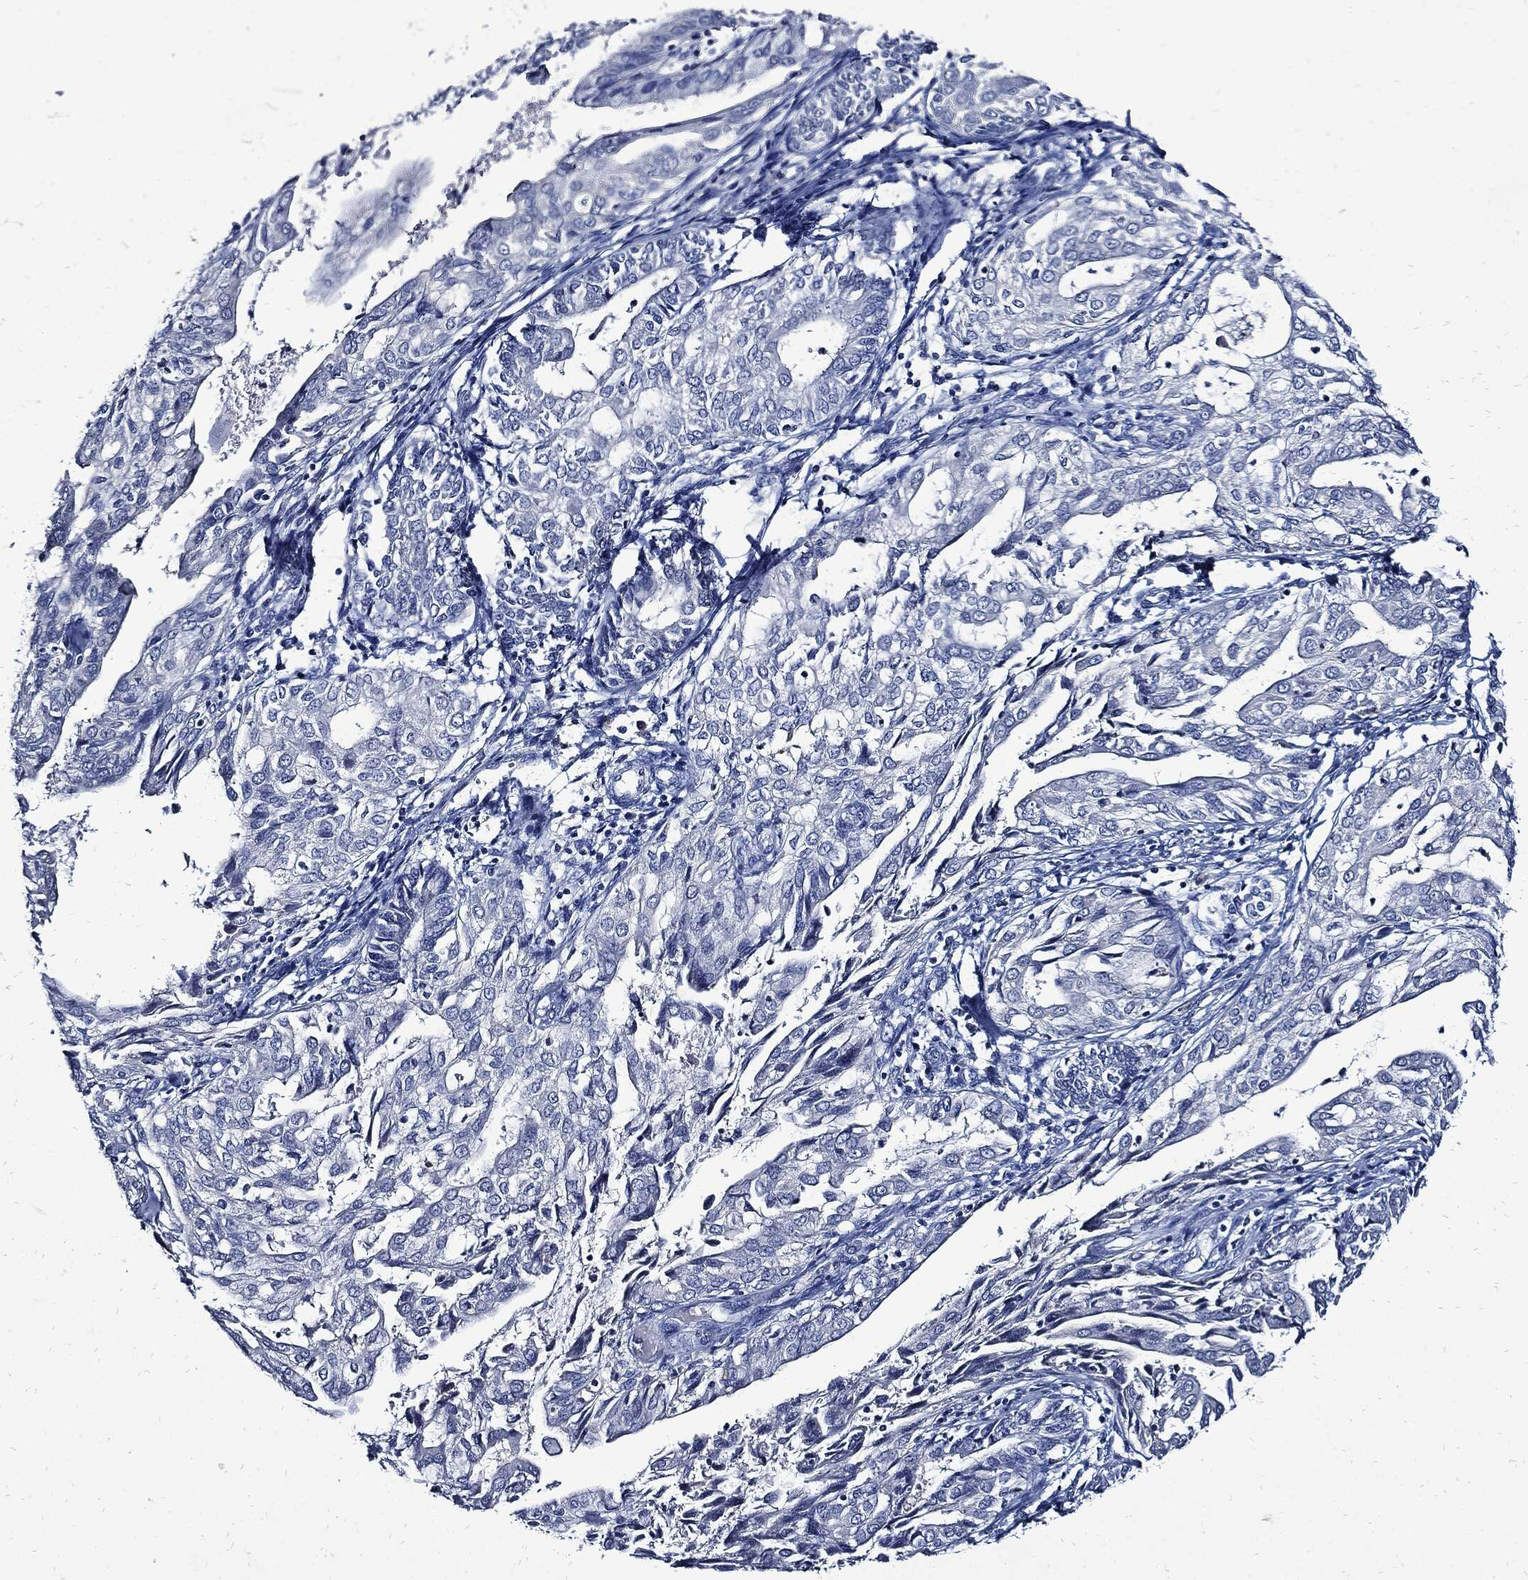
{"staining": {"intensity": "negative", "quantity": "none", "location": "none"}, "tissue": "endometrial cancer", "cell_type": "Tumor cells", "image_type": "cancer", "snomed": [{"axis": "morphology", "description": "Adenocarcinoma, NOS"}, {"axis": "topography", "description": "Endometrium"}], "caption": "Immunohistochemical staining of endometrial cancer (adenocarcinoma) demonstrates no significant staining in tumor cells.", "gene": "CPE", "patient": {"sex": "female", "age": 68}}